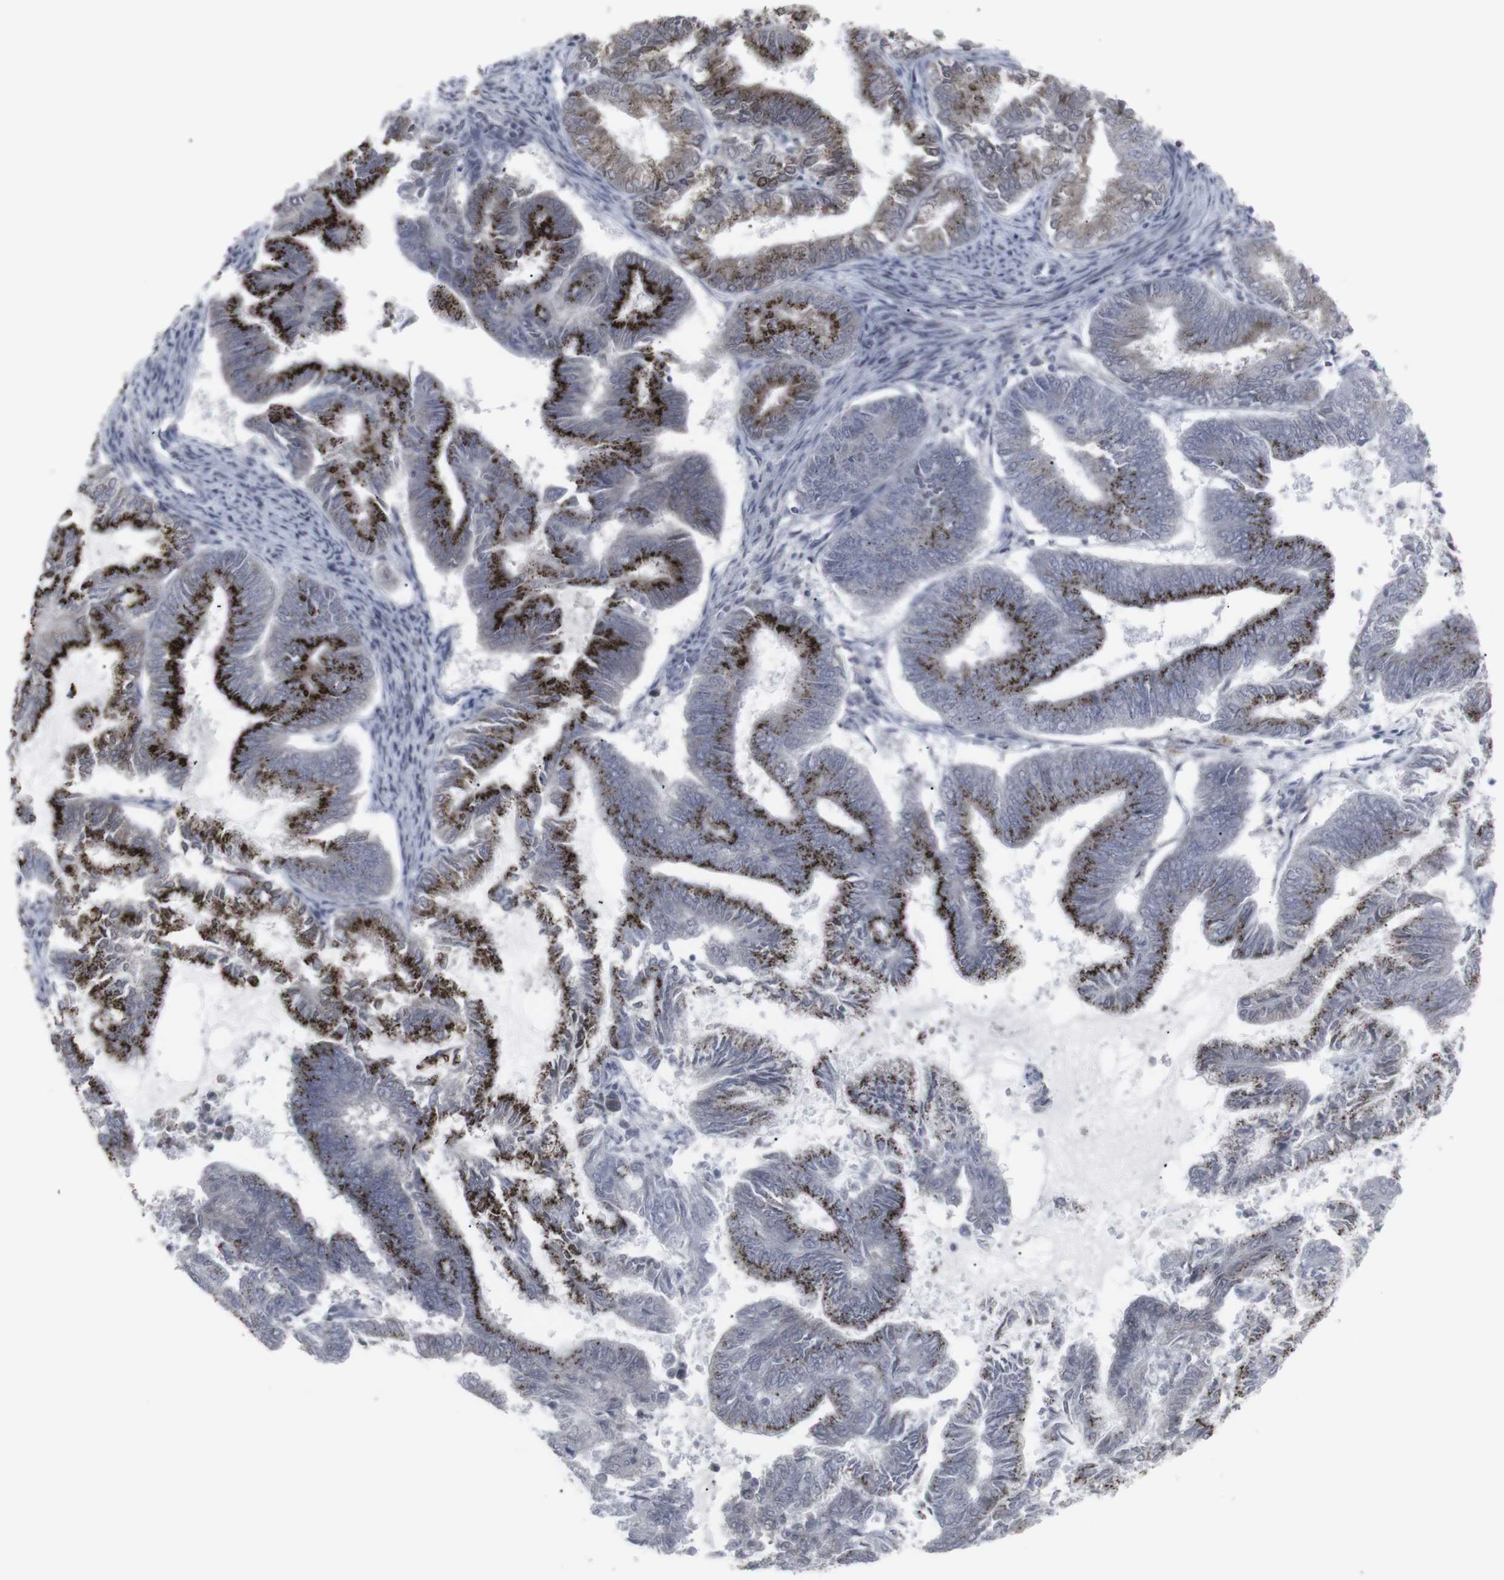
{"staining": {"intensity": "strong", "quantity": ">75%", "location": "cytoplasmic/membranous"}, "tissue": "endometrial cancer", "cell_type": "Tumor cells", "image_type": "cancer", "snomed": [{"axis": "morphology", "description": "Adenocarcinoma, NOS"}, {"axis": "topography", "description": "Endometrium"}], "caption": "Strong cytoplasmic/membranous expression for a protein is appreciated in approximately >75% of tumor cells of adenocarcinoma (endometrial) using immunohistochemistry.", "gene": "APOBEC2", "patient": {"sex": "female", "age": 86}}